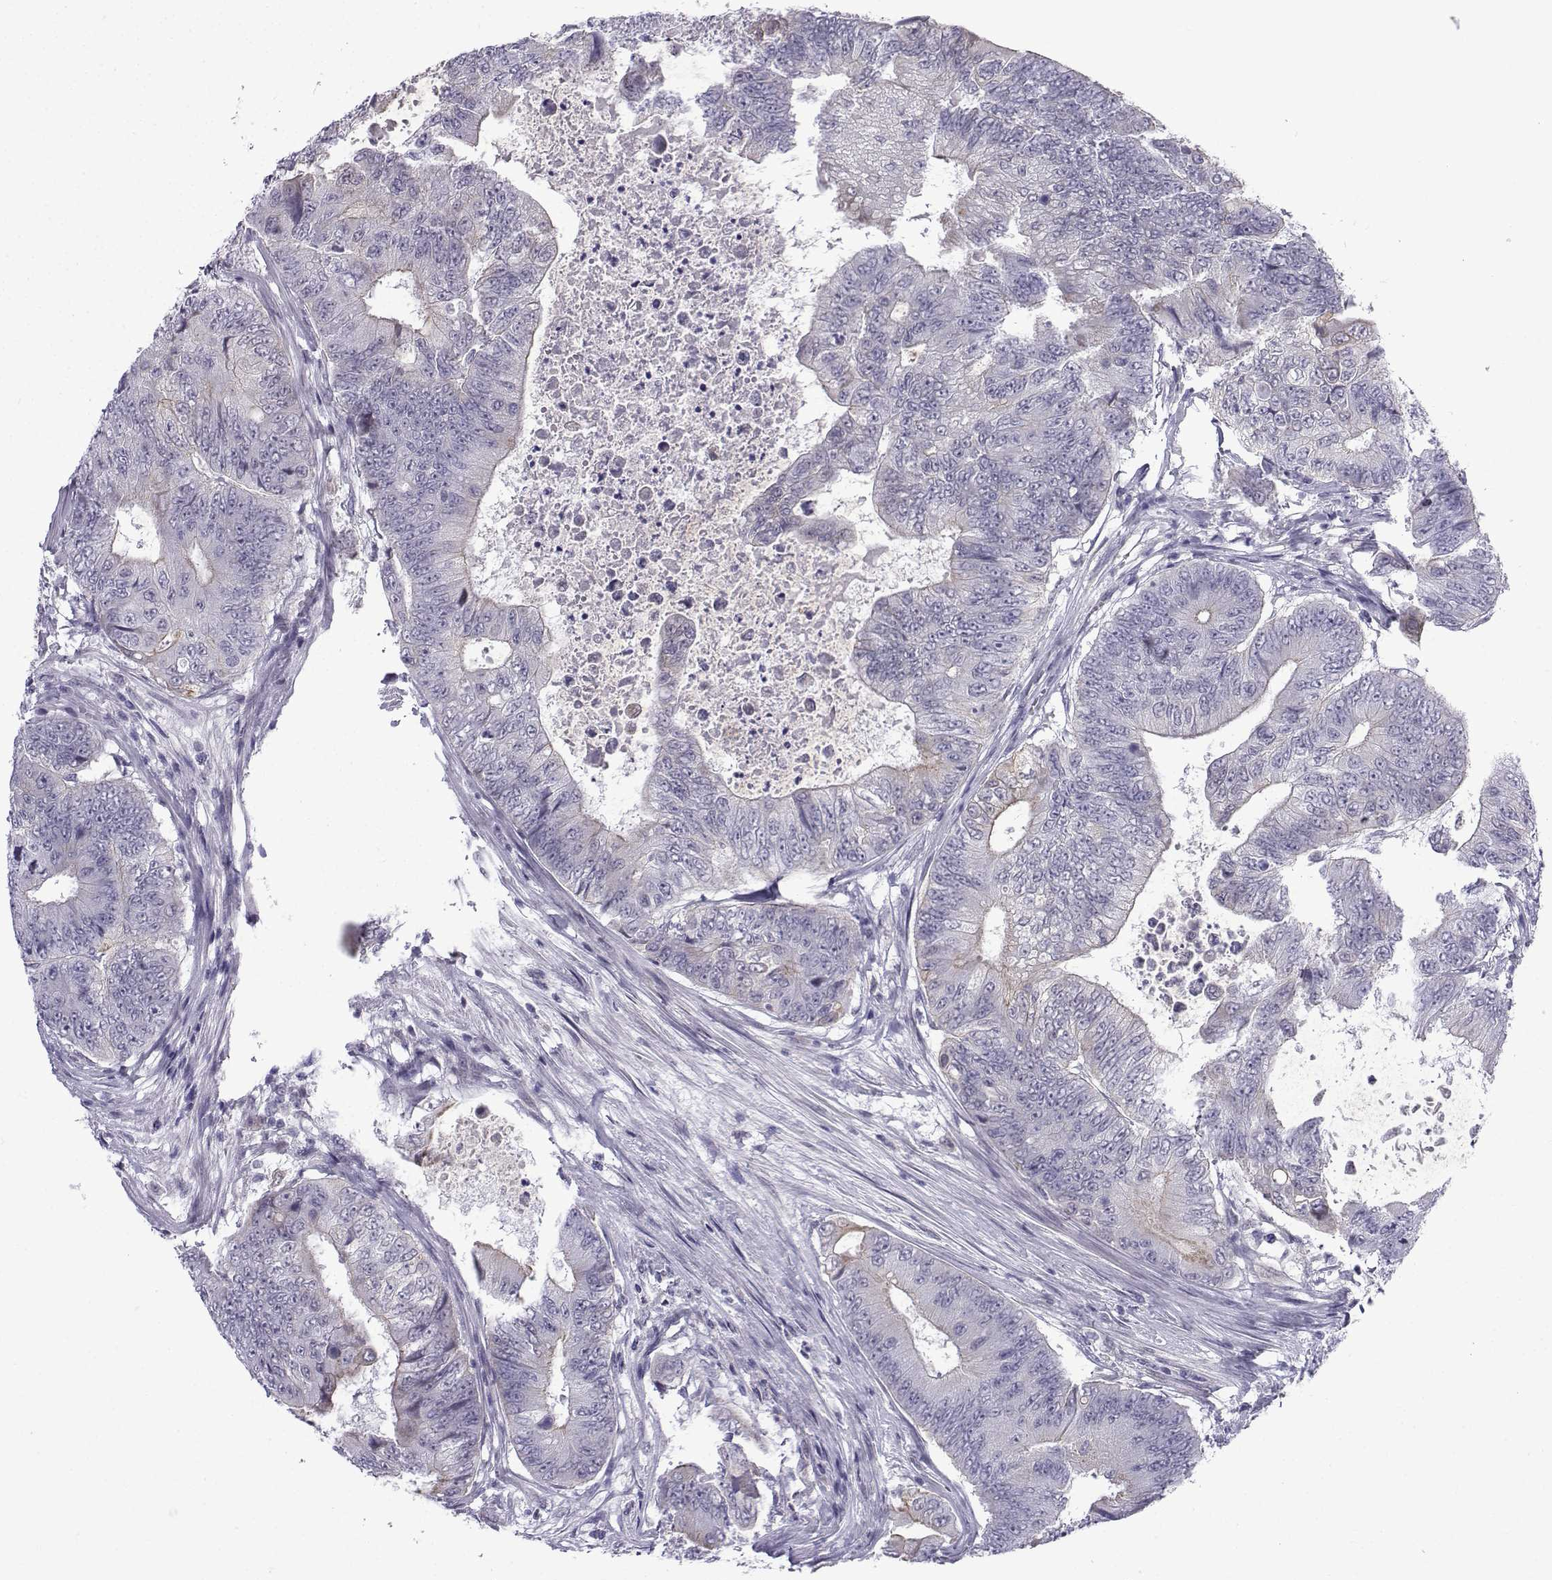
{"staining": {"intensity": "negative", "quantity": "none", "location": "none"}, "tissue": "colorectal cancer", "cell_type": "Tumor cells", "image_type": "cancer", "snomed": [{"axis": "morphology", "description": "Adenocarcinoma, NOS"}, {"axis": "topography", "description": "Colon"}], "caption": "Protein analysis of adenocarcinoma (colorectal) demonstrates no significant positivity in tumor cells. (Stains: DAB immunohistochemistry (IHC) with hematoxylin counter stain, Microscopy: brightfield microscopy at high magnification).", "gene": "CFAP53", "patient": {"sex": "female", "age": 48}}